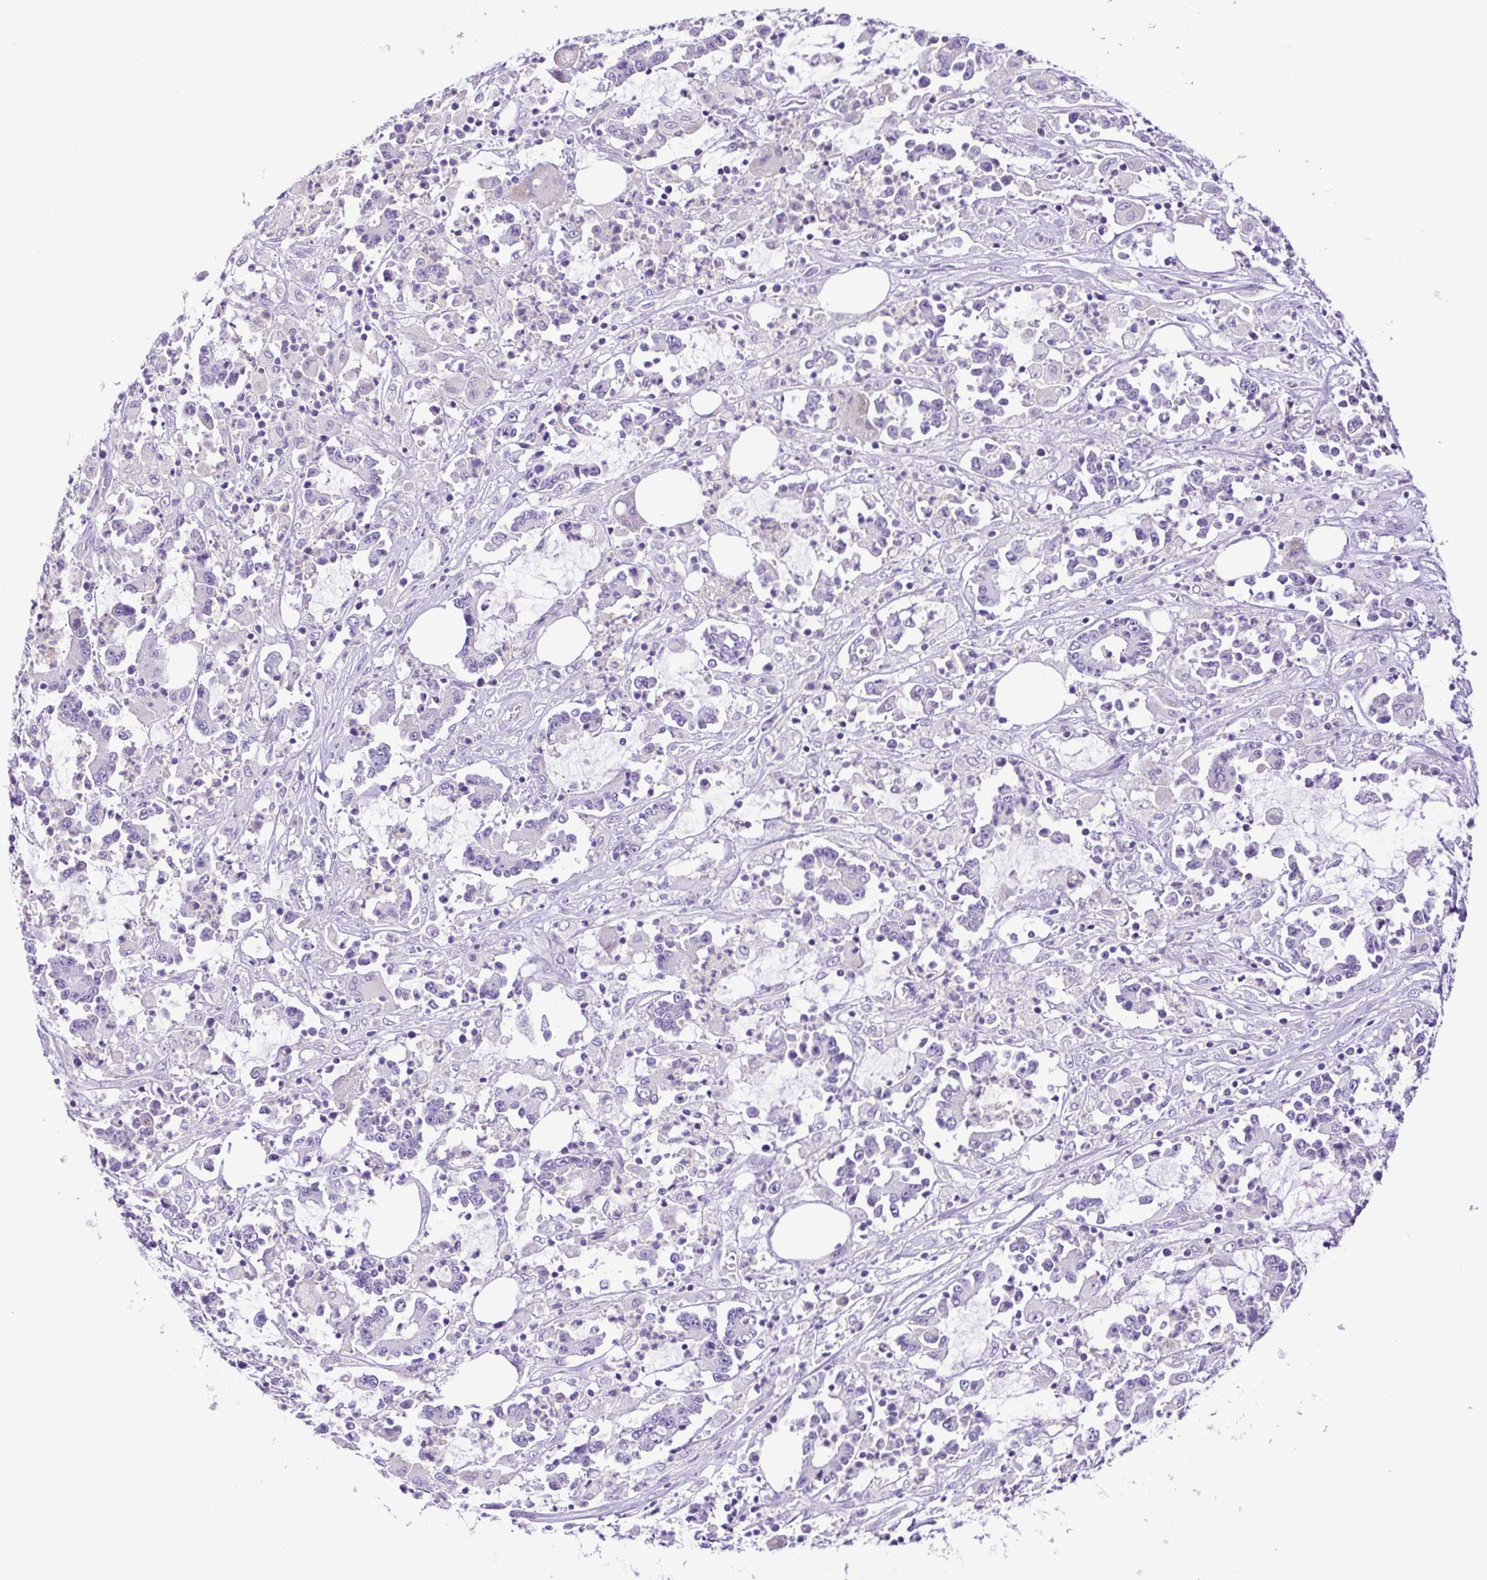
{"staining": {"intensity": "negative", "quantity": "none", "location": "none"}, "tissue": "stomach cancer", "cell_type": "Tumor cells", "image_type": "cancer", "snomed": [{"axis": "morphology", "description": "Adenocarcinoma, NOS"}, {"axis": "topography", "description": "Stomach, upper"}], "caption": "Human stomach adenocarcinoma stained for a protein using immunohistochemistry displays no positivity in tumor cells.", "gene": "SYT1", "patient": {"sex": "male", "age": 68}}